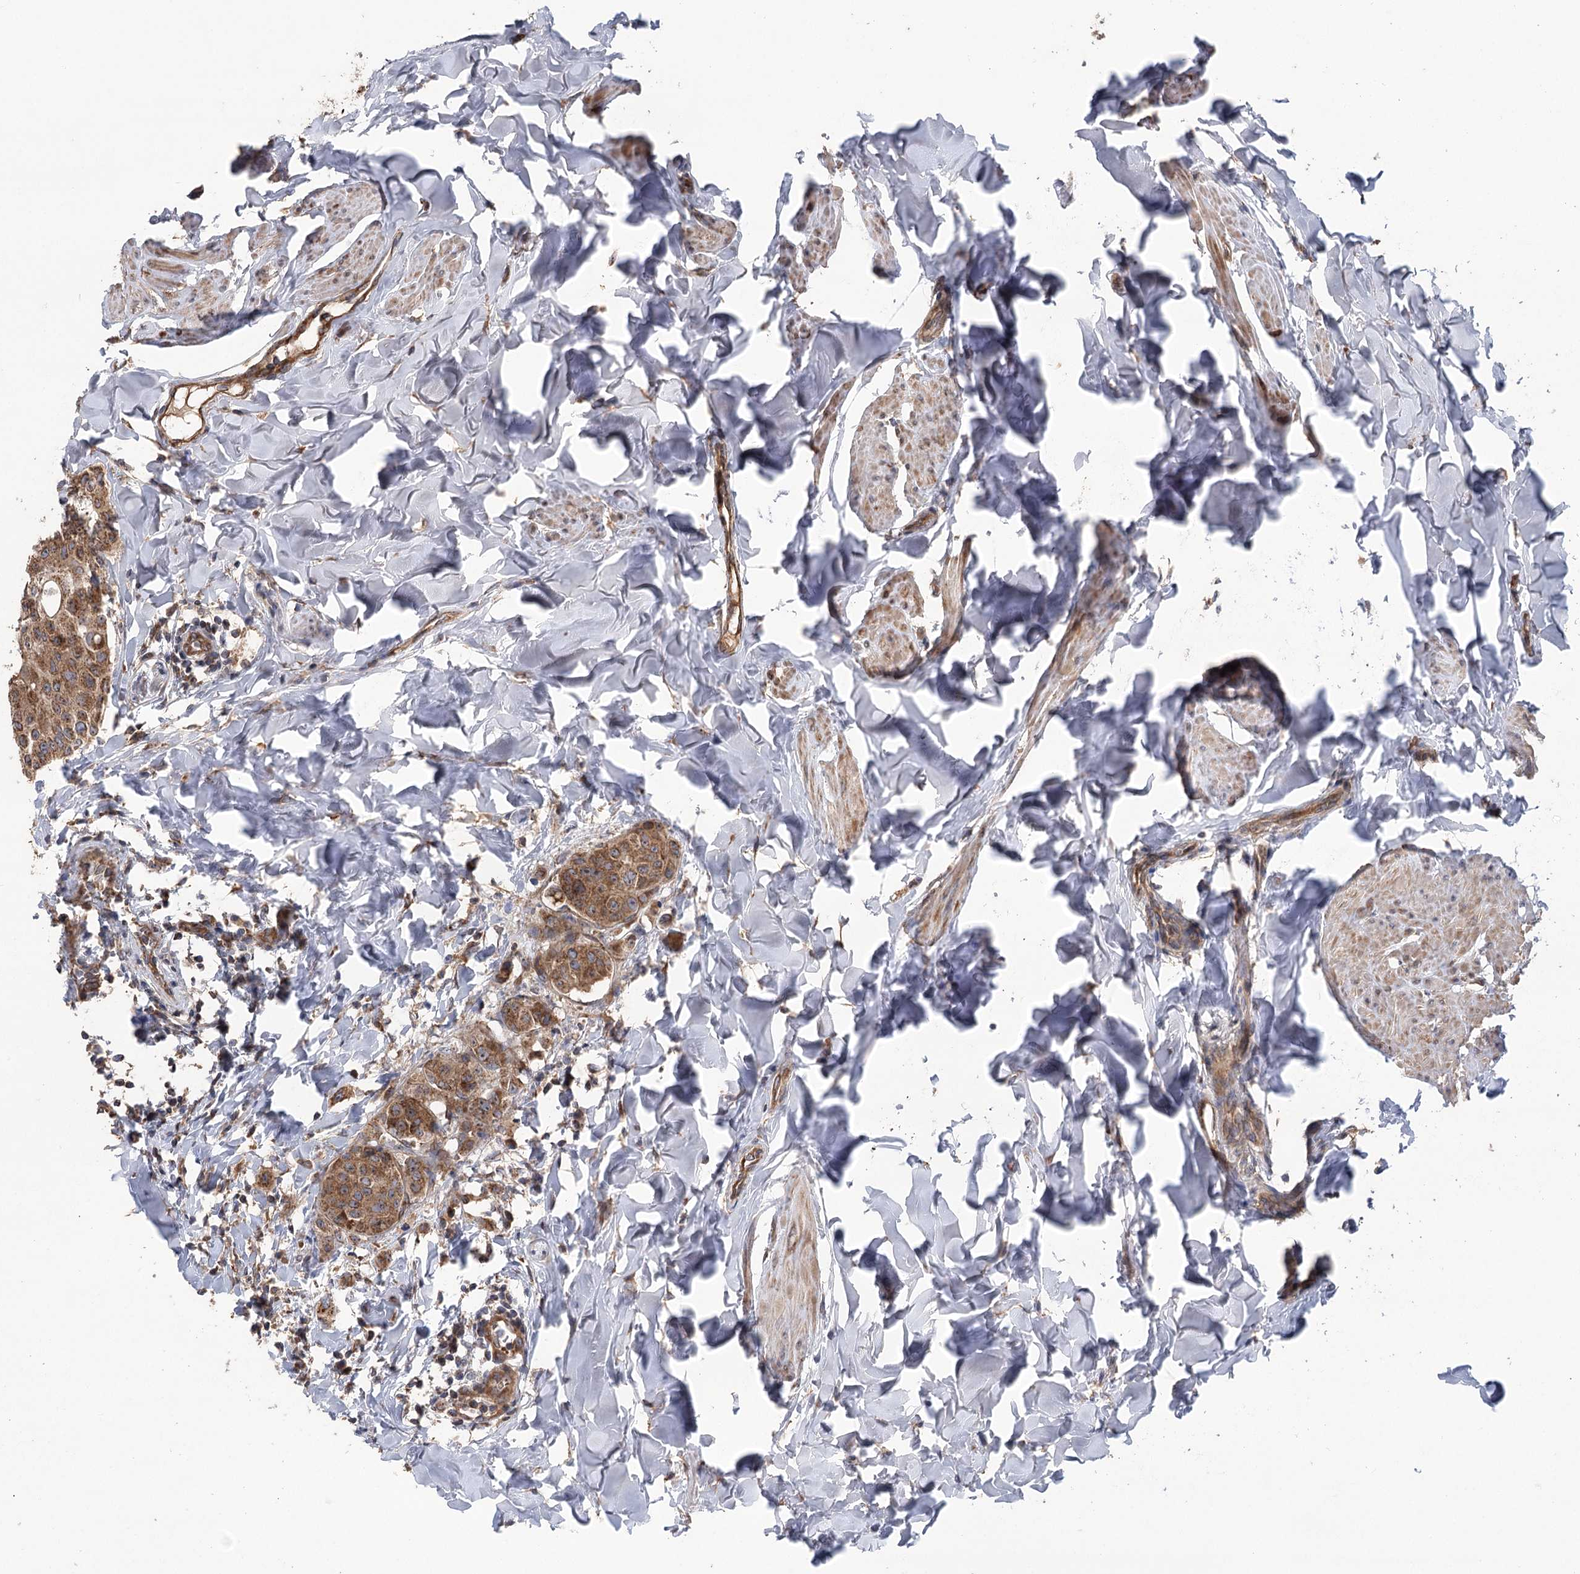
{"staining": {"intensity": "moderate", "quantity": ">75%", "location": "cytoplasmic/membranous"}, "tissue": "breast cancer", "cell_type": "Tumor cells", "image_type": "cancer", "snomed": [{"axis": "morphology", "description": "Duct carcinoma"}, {"axis": "topography", "description": "Breast"}], "caption": "Tumor cells demonstrate moderate cytoplasmic/membranous staining in about >75% of cells in invasive ductal carcinoma (breast). The staining was performed using DAB (3,3'-diaminobenzidine), with brown indicating positive protein expression. Nuclei are stained blue with hematoxylin.", "gene": "RWDD4", "patient": {"sex": "female", "age": 40}}